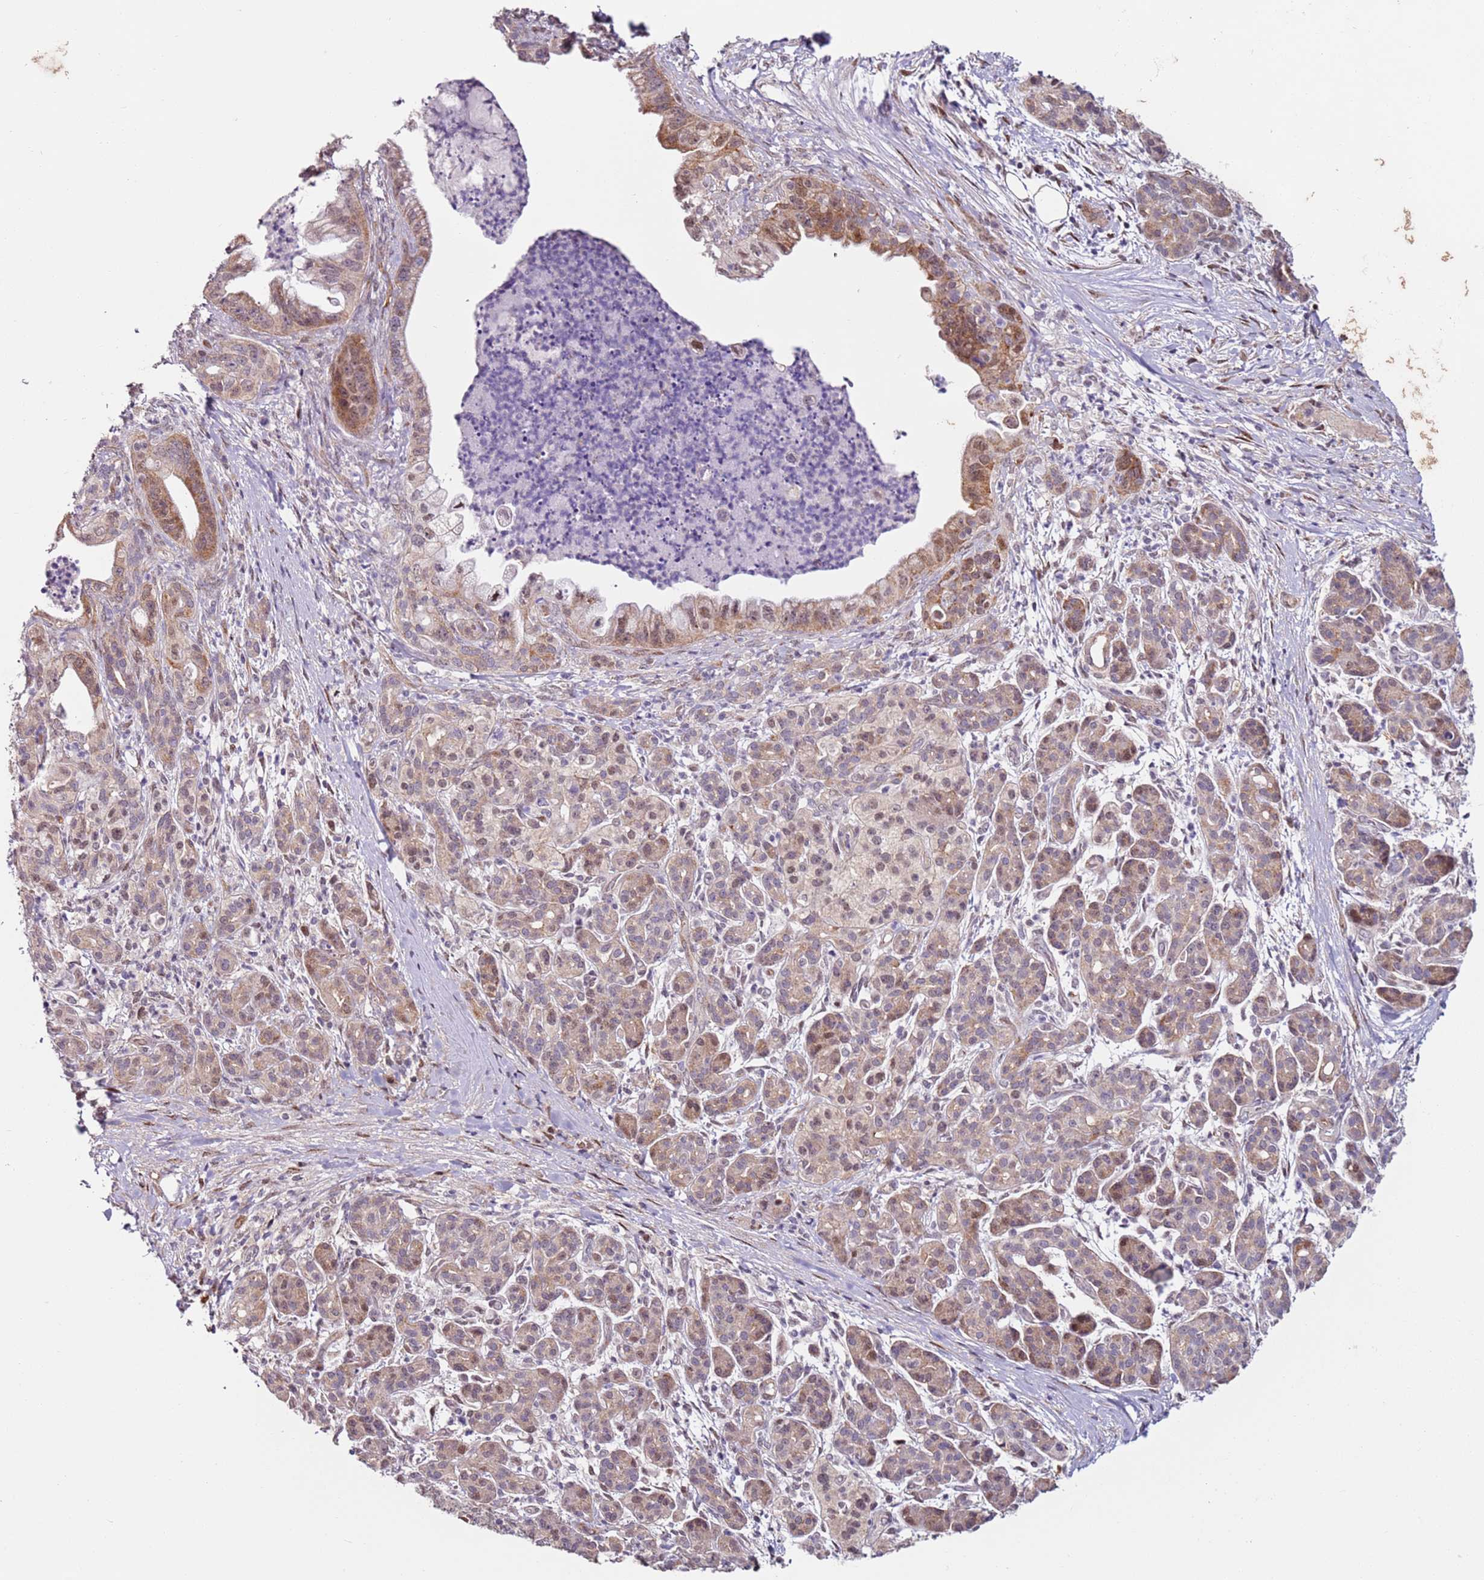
{"staining": {"intensity": "moderate", "quantity": "25%-75%", "location": "cytoplasmic/membranous,nuclear"}, "tissue": "pancreatic cancer", "cell_type": "Tumor cells", "image_type": "cancer", "snomed": [{"axis": "morphology", "description": "Adenocarcinoma, NOS"}, {"axis": "topography", "description": "Pancreas"}], "caption": "Protein analysis of pancreatic adenocarcinoma tissue demonstrates moderate cytoplasmic/membranous and nuclear expression in approximately 25%-75% of tumor cells.", "gene": "PSMD4", "patient": {"sex": "male", "age": 58}}